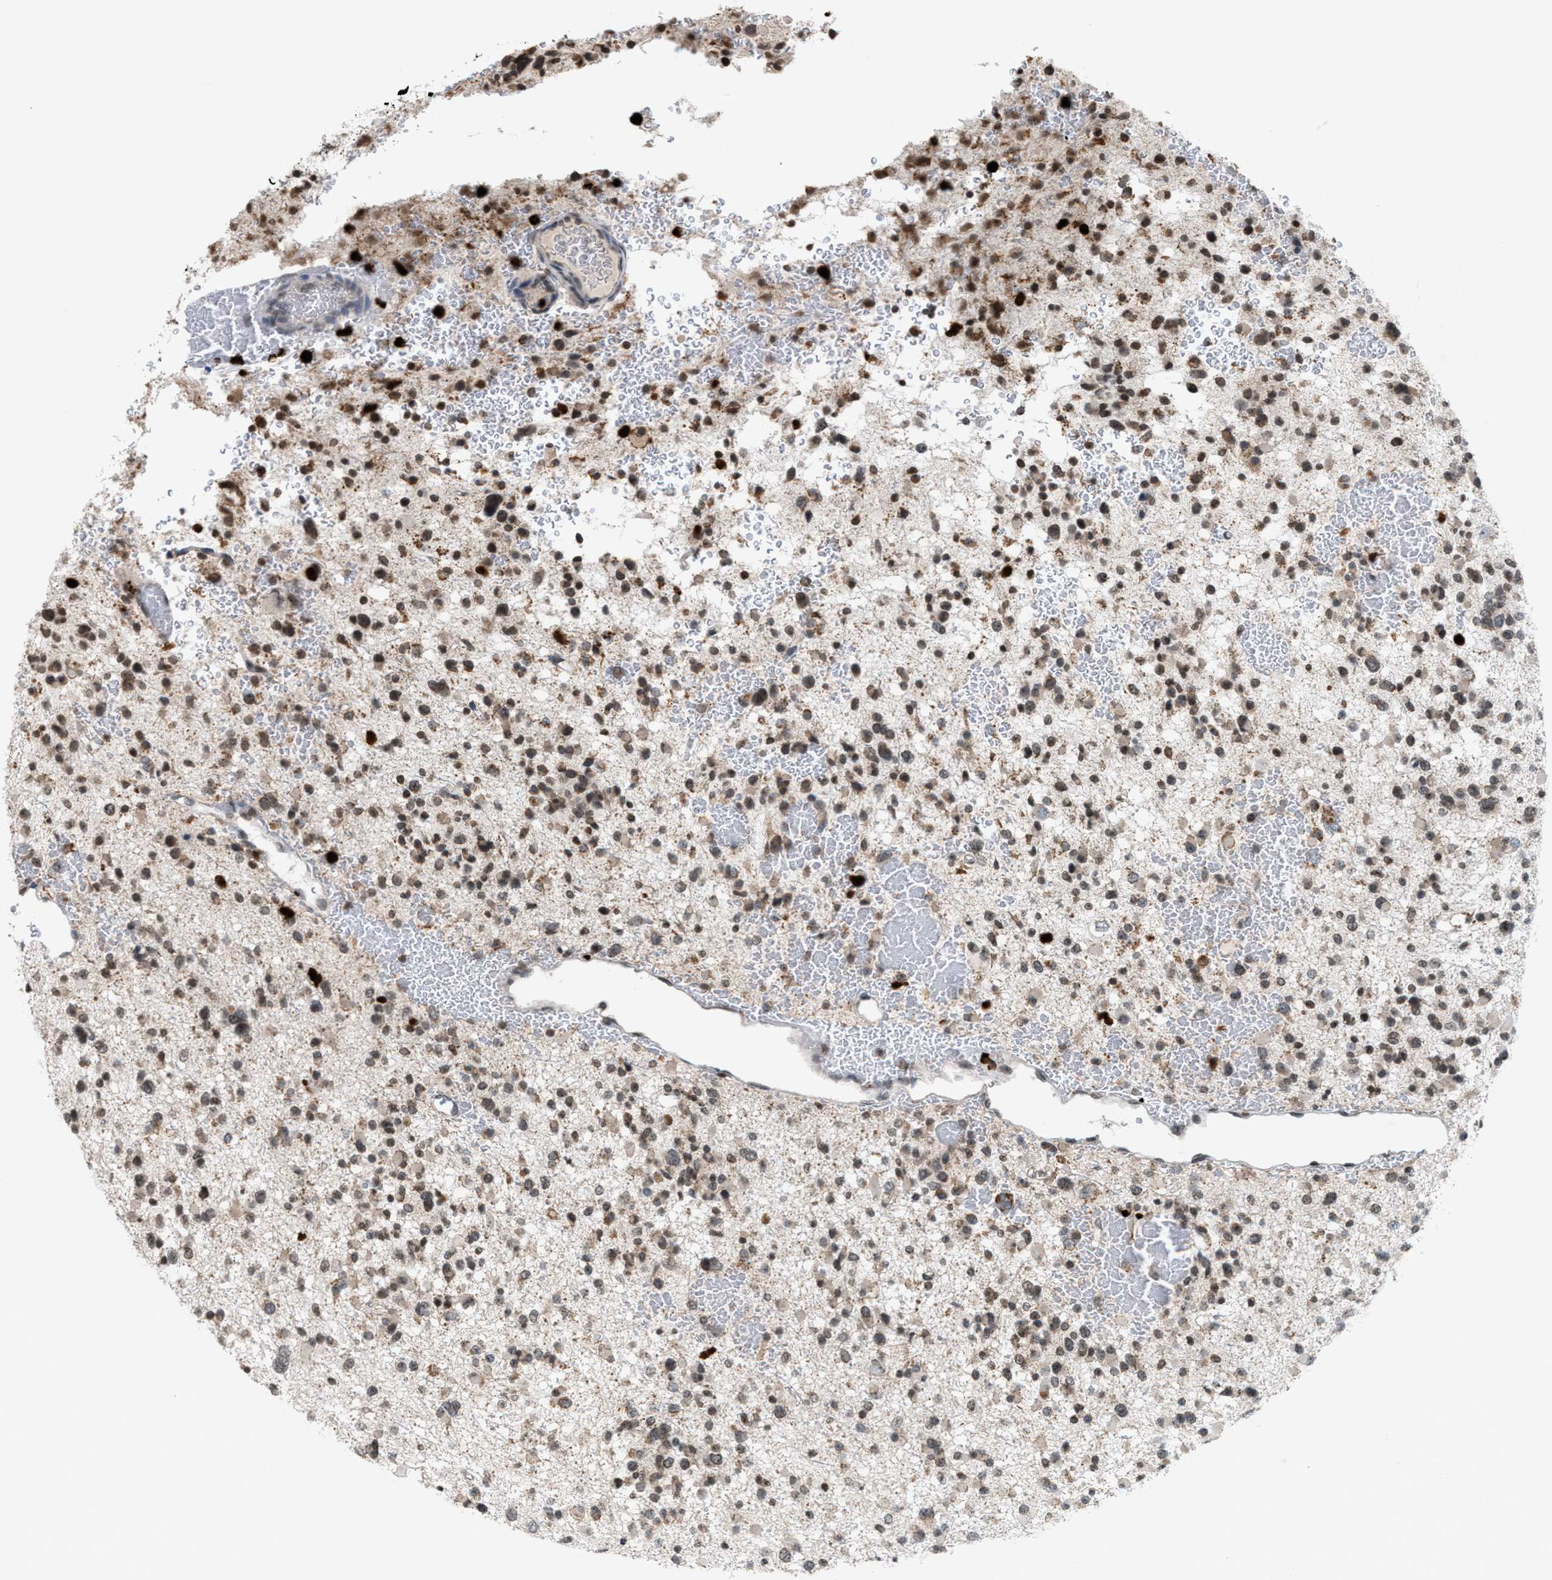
{"staining": {"intensity": "moderate", "quantity": ">75%", "location": "cytoplasmic/membranous,nuclear"}, "tissue": "glioma", "cell_type": "Tumor cells", "image_type": "cancer", "snomed": [{"axis": "morphology", "description": "Glioma, malignant, Low grade"}, {"axis": "topography", "description": "Brain"}], "caption": "Immunohistochemical staining of human low-grade glioma (malignant) shows medium levels of moderate cytoplasmic/membranous and nuclear positivity in approximately >75% of tumor cells.", "gene": "PRUNE2", "patient": {"sex": "female", "age": 22}}